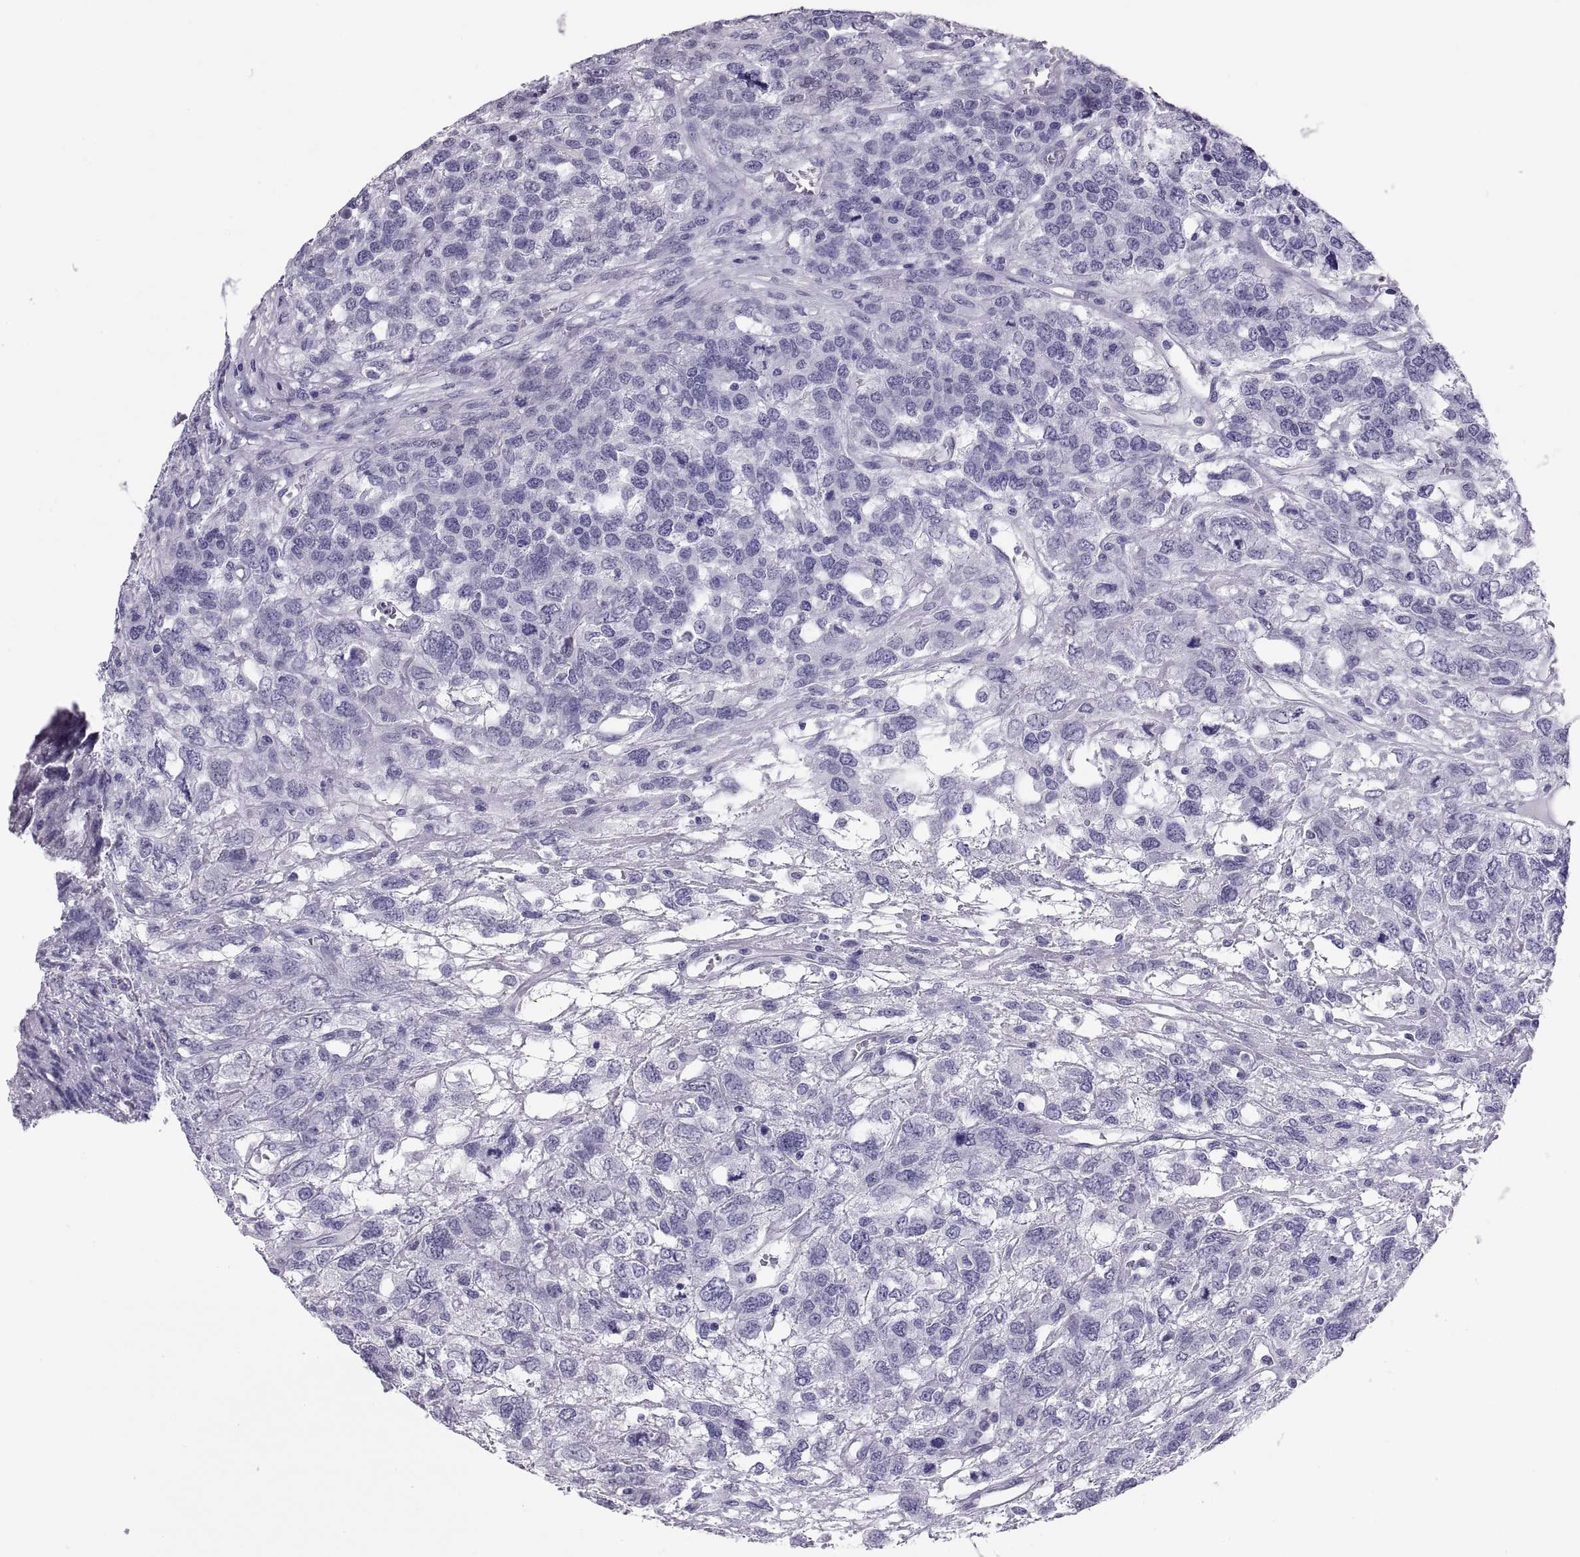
{"staining": {"intensity": "negative", "quantity": "none", "location": "none"}, "tissue": "testis cancer", "cell_type": "Tumor cells", "image_type": "cancer", "snomed": [{"axis": "morphology", "description": "Seminoma, NOS"}, {"axis": "topography", "description": "Testis"}], "caption": "Histopathology image shows no protein staining in tumor cells of testis cancer (seminoma) tissue. Nuclei are stained in blue.", "gene": "PAX2", "patient": {"sex": "male", "age": 52}}